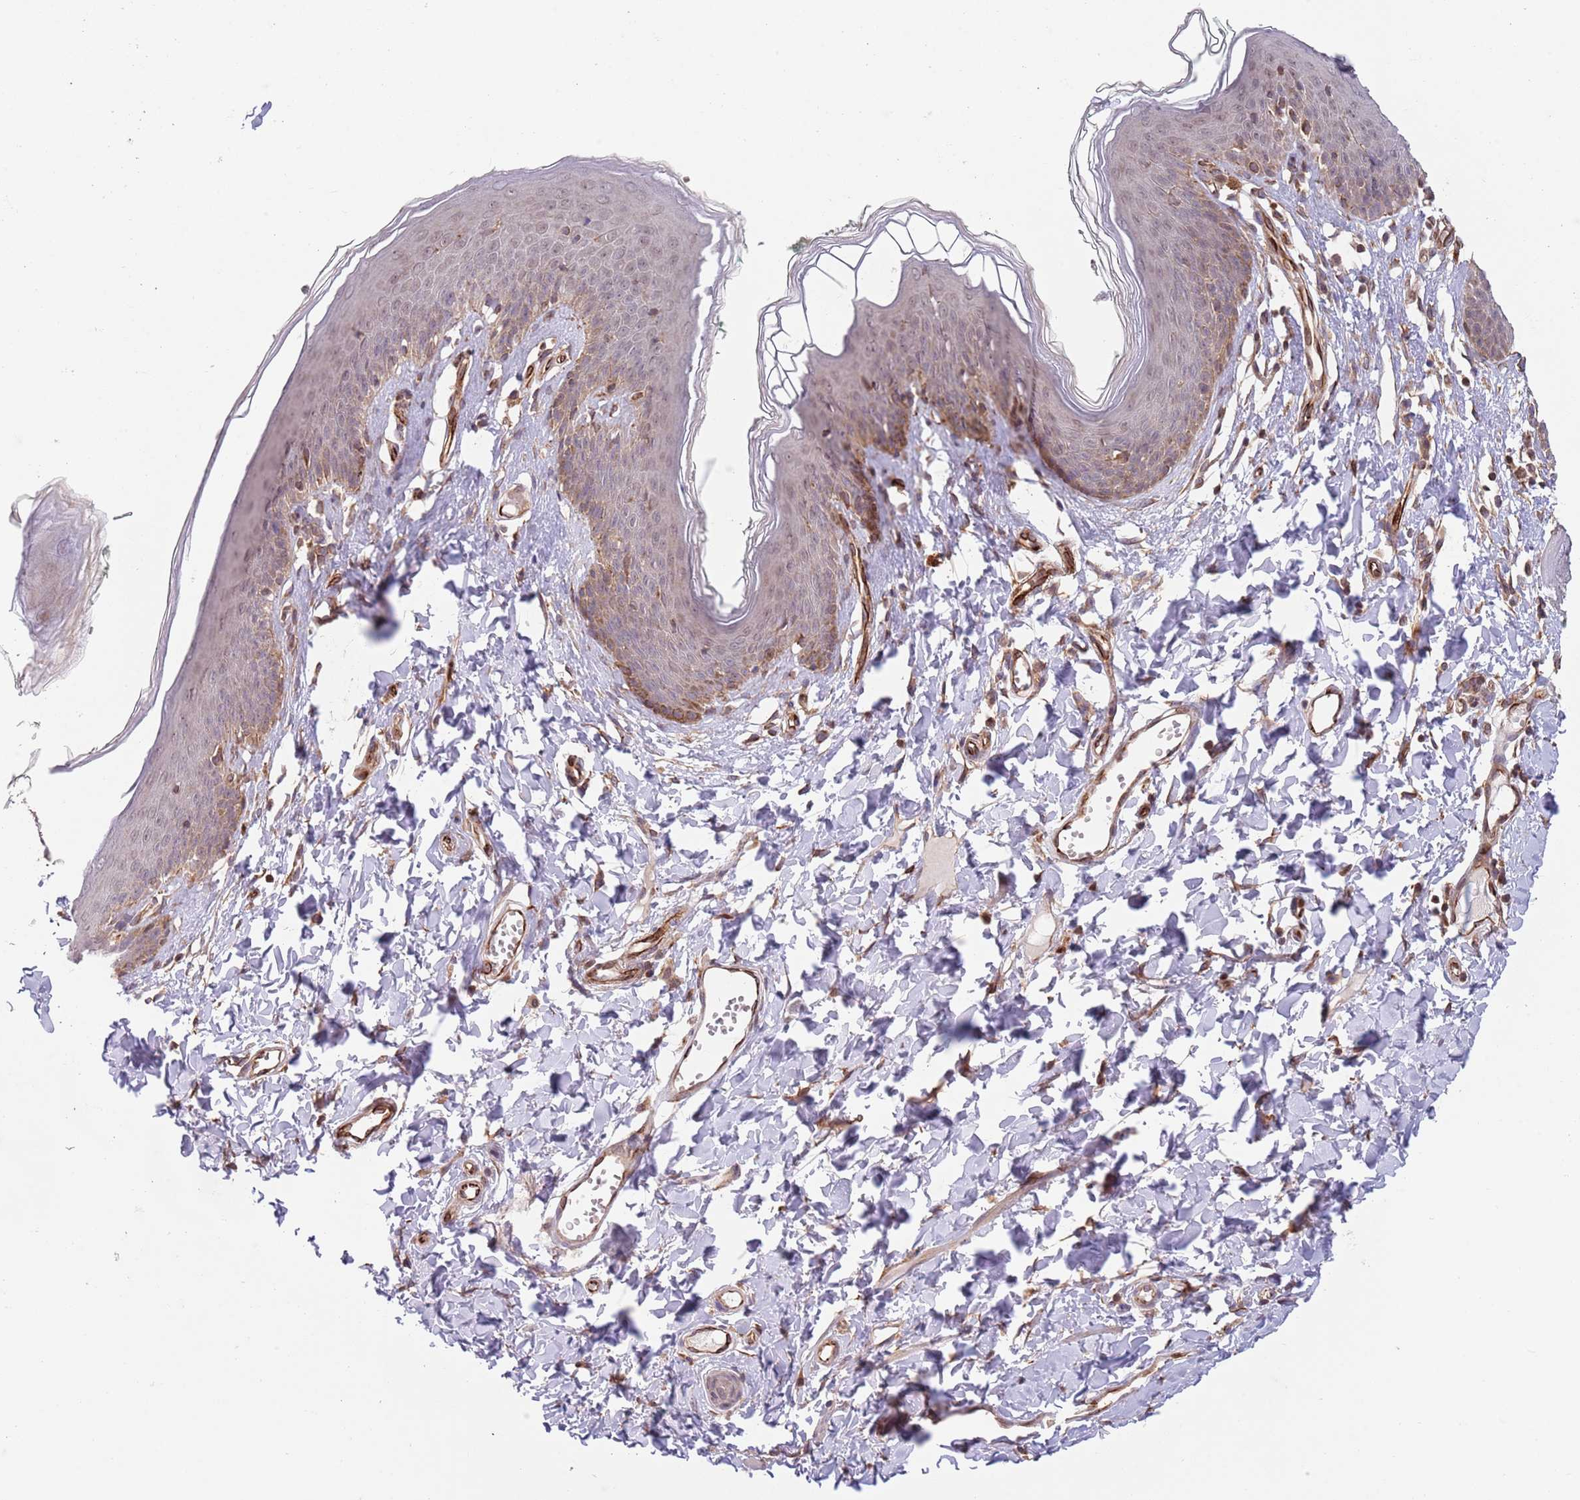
{"staining": {"intensity": "moderate", "quantity": "25%-75%", "location": "cytoplasmic/membranous,nuclear"}, "tissue": "skin", "cell_type": "Epidermal cells", "image_type": "normal", "snomed": [{"axis": "morphology", "description": "Normal tissue, NOS"}, {"axis": "topography", "description": "Vulva"}], "caption": "Immunohistochemical staining of unremarkable skin demonstrates 25%-75% levels of moderate cytoplasmic/membranous,nuclear protein staining in approximately 25%-75% of epidermal cells.", "gene": "CHD9", "patient": {"sex": "female", "age": 66}}